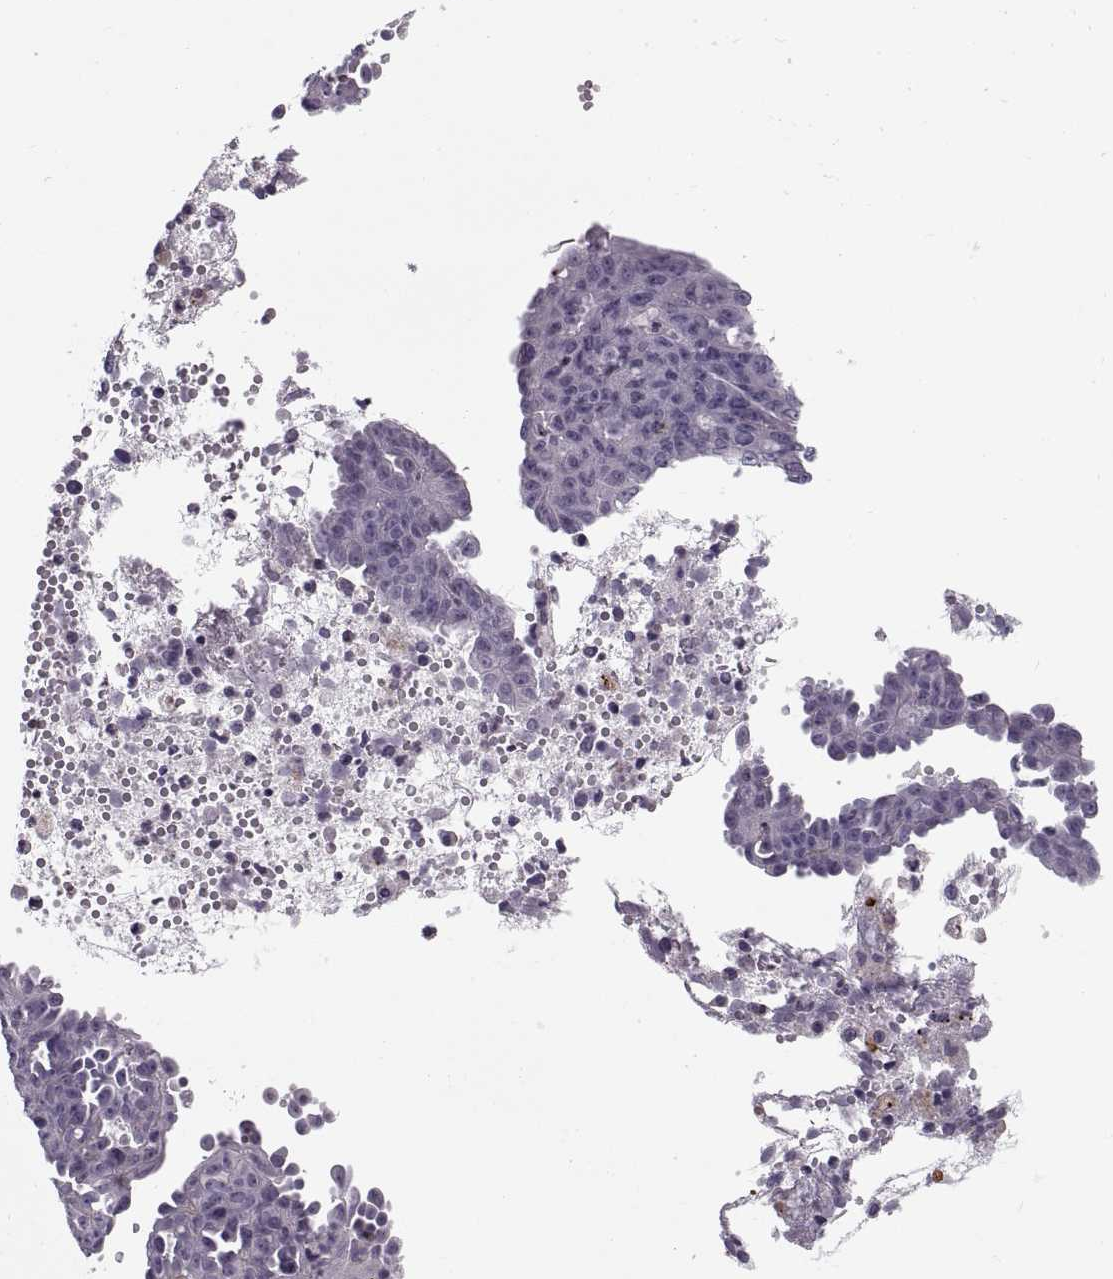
{"staining": {"intensity": "negative", "quantity": "none", "location": "none"}, "tissue": "ovarian cancer", "cell_type": "Tumor cells", "image_type": "cancer", "snomed": [{"axis": "morphology", "description": "Cystadenocarcinoma, serous, NOS"}, {"axis": "topography", "description": "Ovary"}], "caption": "This is a photomicrograph of immunohistochemistry staining of ovarian serous cystadenocarcinoma, which shows no expression in tumor cells.", "gene": "CALCR", "patient": {"sex": "female", "age": 71}}